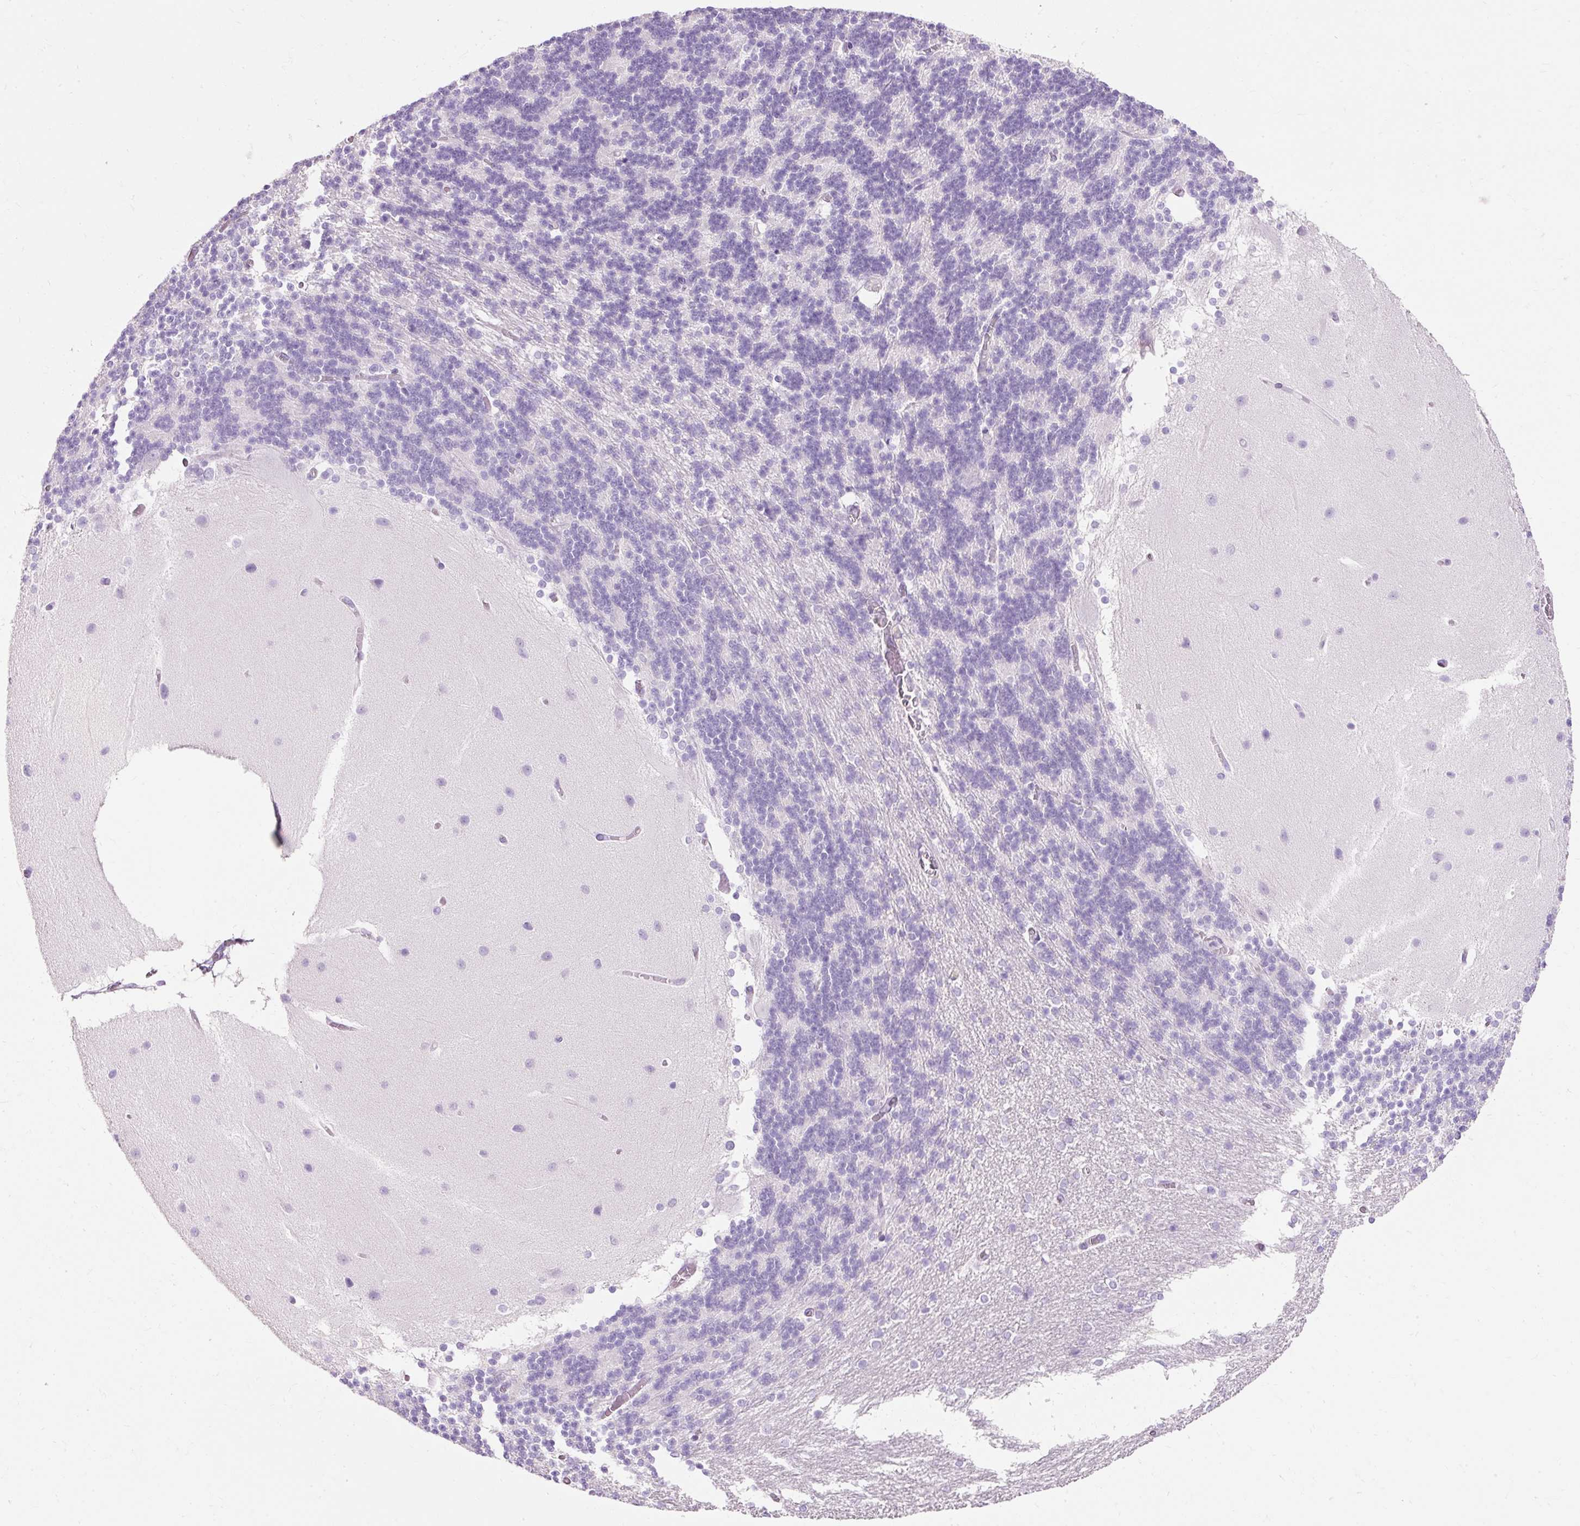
{"staining": {"intensity": "negative", "quantity": "none", "location": "none"}, "tissue": "cerebellum", "cell_type": "Cells in granular layer", "image_type": "normal", "snomed": [{"axis": "morphology", "description": "Normal tissue, NOS"}, {"axis": "topography", "description": "Cerebellum"}], "caption": "Immunohistochemistry micrograph of unremarkable human cerebellum stained for a protein (brown), which demonstrates no staining in cells in granular layer.", "gene": "TMEM213", "patient": {"sex": "female", "age": 54}}